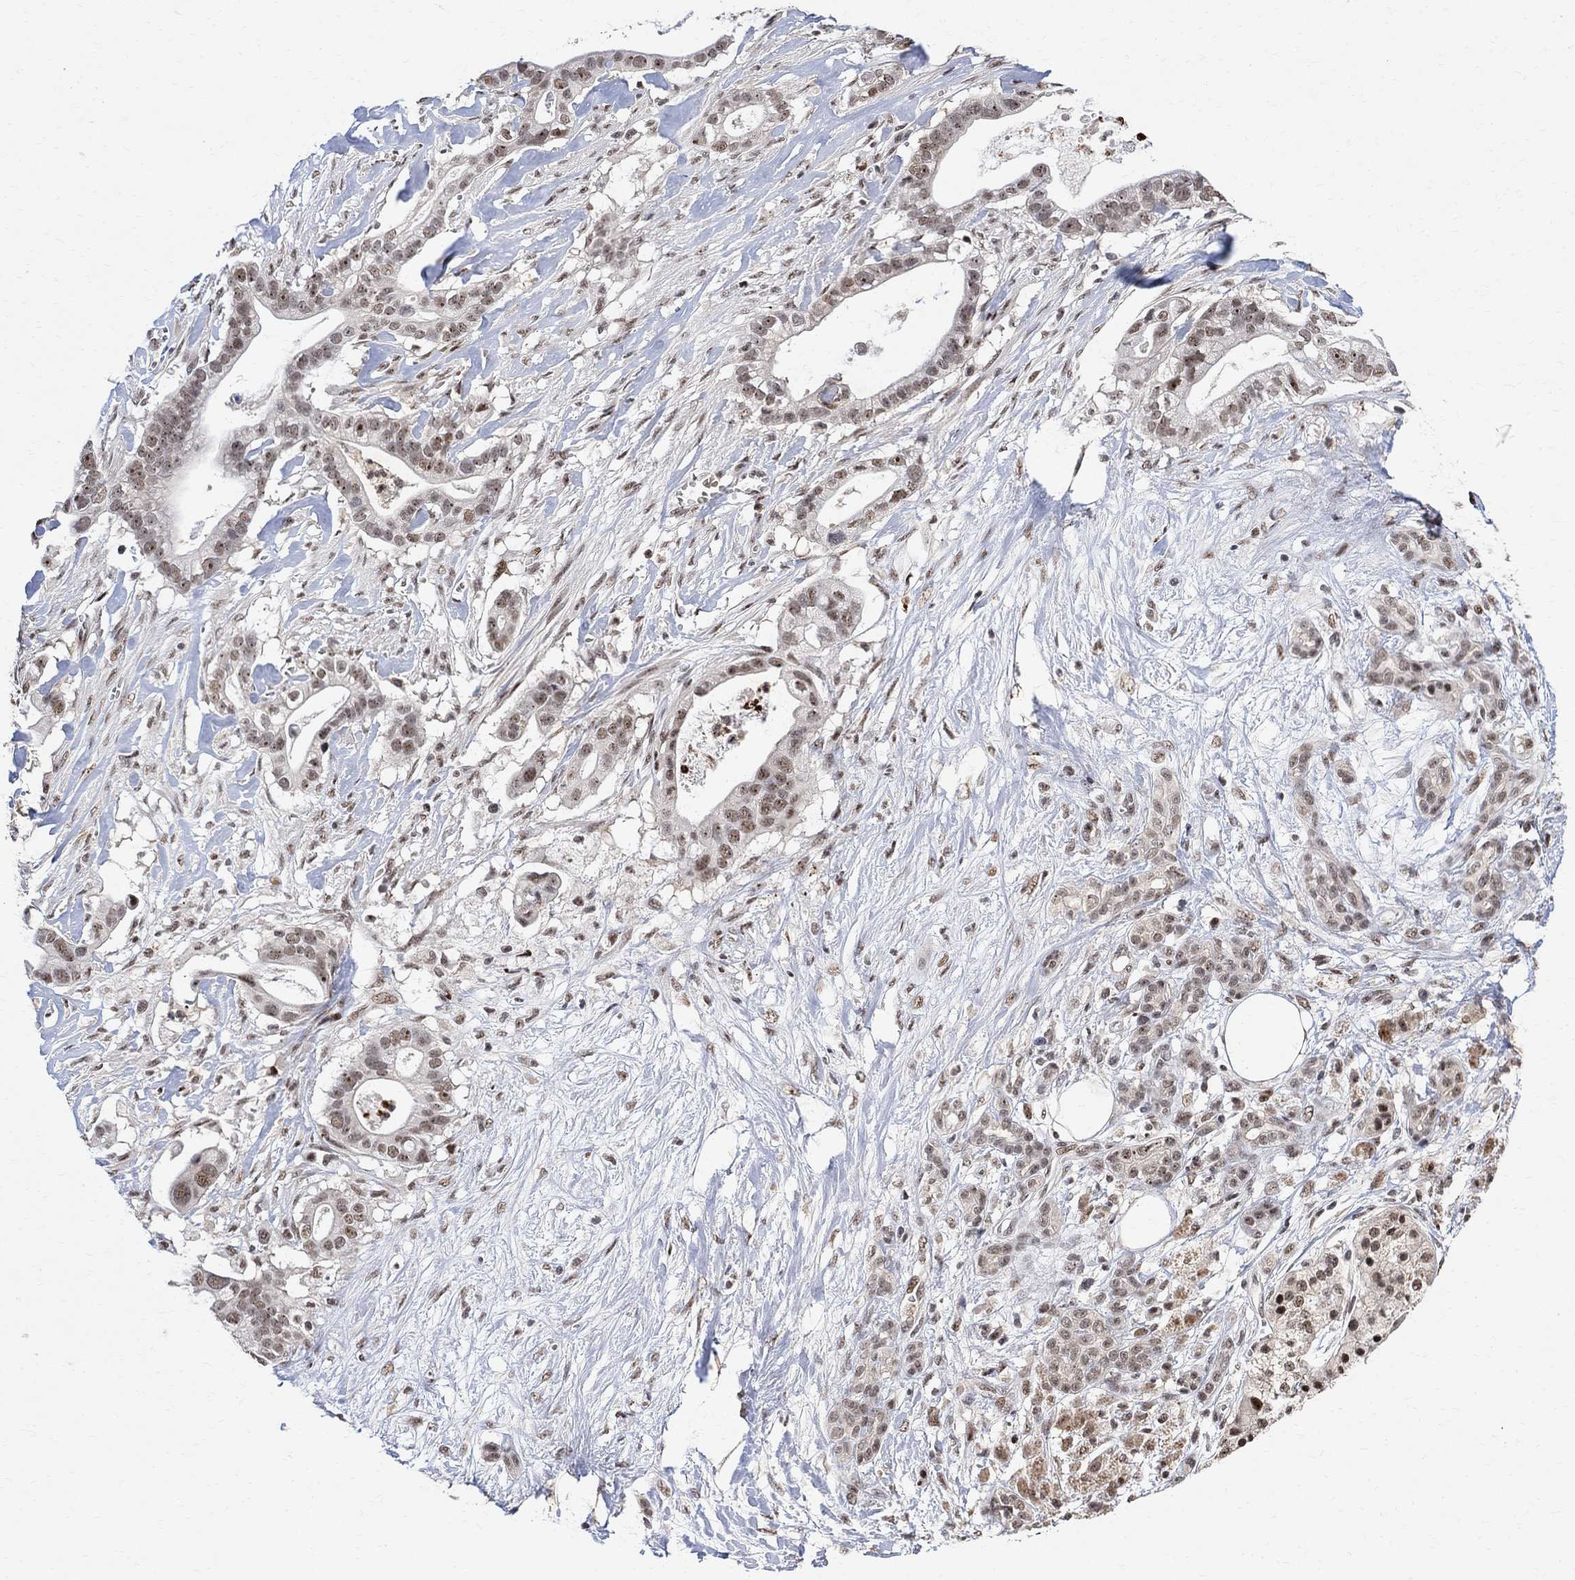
{"staining": {"intensity": "moderate", "quantity": "25%-75%", "location": "nuclear"}, "tissue": "pancreatic cancer", "cell_type": "Tumor cells", "image_type": "cancer", "snomed": [{"axis": "morphology", "description": "Adenocarcinoma, NOS"}, {"axis": "topography", "description": "Pancreas"}], "caption": "Tumor cells display moderate nuclear positivity in approximately 25%-75% of cells in adenocarcinoma (pancreatic).", "gene": "E4F1", "patient": {"sex": "male", "age": 61}}